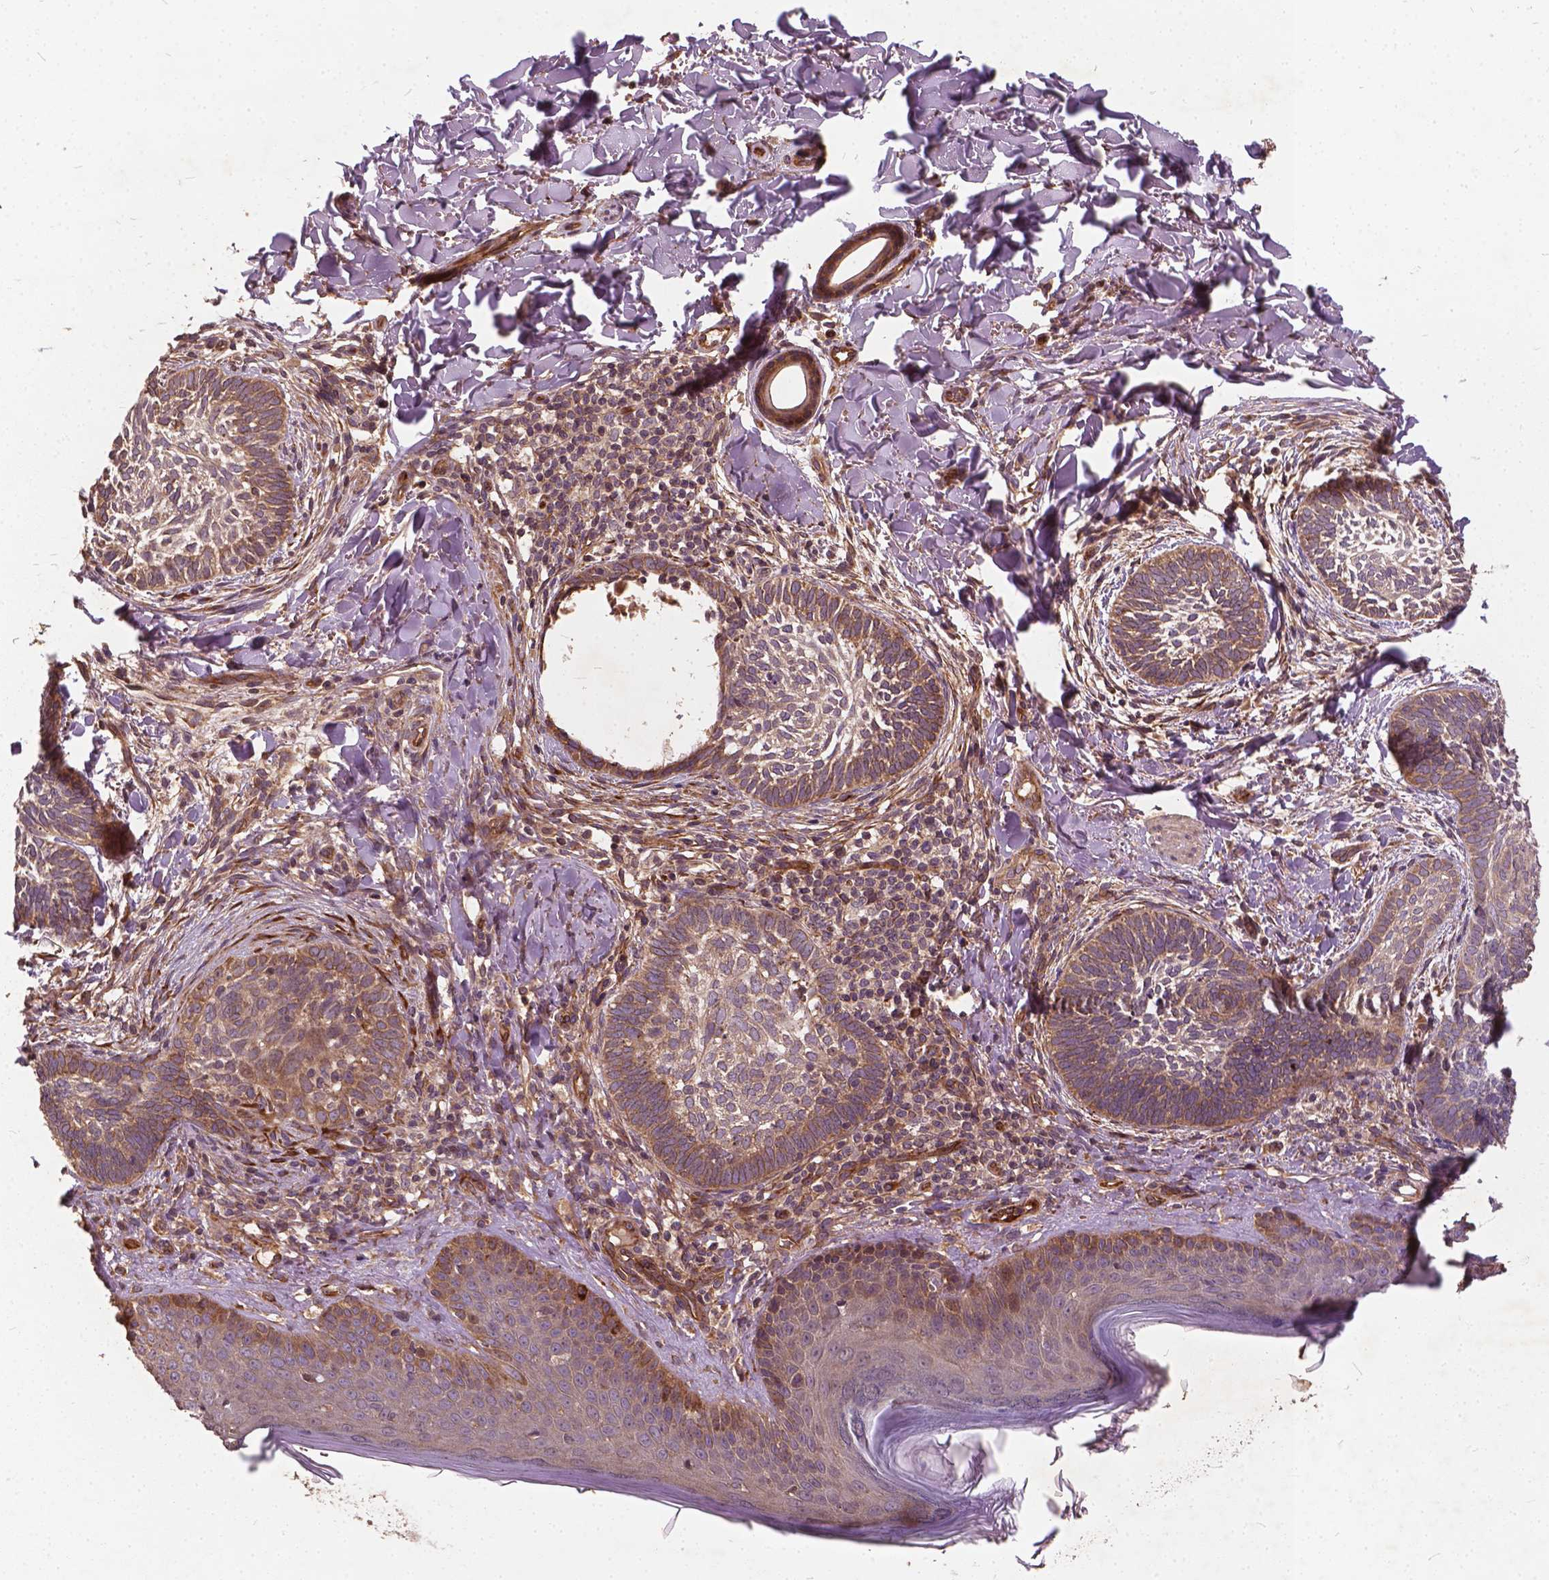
{"staining": {"intensity": "weak", "quantity": ">75%", "location": "cytoplasmic/membranous"}, "tissue": "skin cancer", "cell_type": "Tumor cells", "image_type": "cancer", "snomed": [{"axis": "morphology", "description": "Normal tissue, NOS"}, {"axis": "morphology", "description": "Basal cell carcinoma"}, {"axis": "topography", "description": "Skin"}], "caption": "Human skin cancer (basal cell carcinoma) stained with a brown dye exhibits weak cytoplasmic/membranous positive positivity in approximately >75% of tumor cells.", "gene": "UBXN2A", "patient": {"sex": "male", "age": 46}}